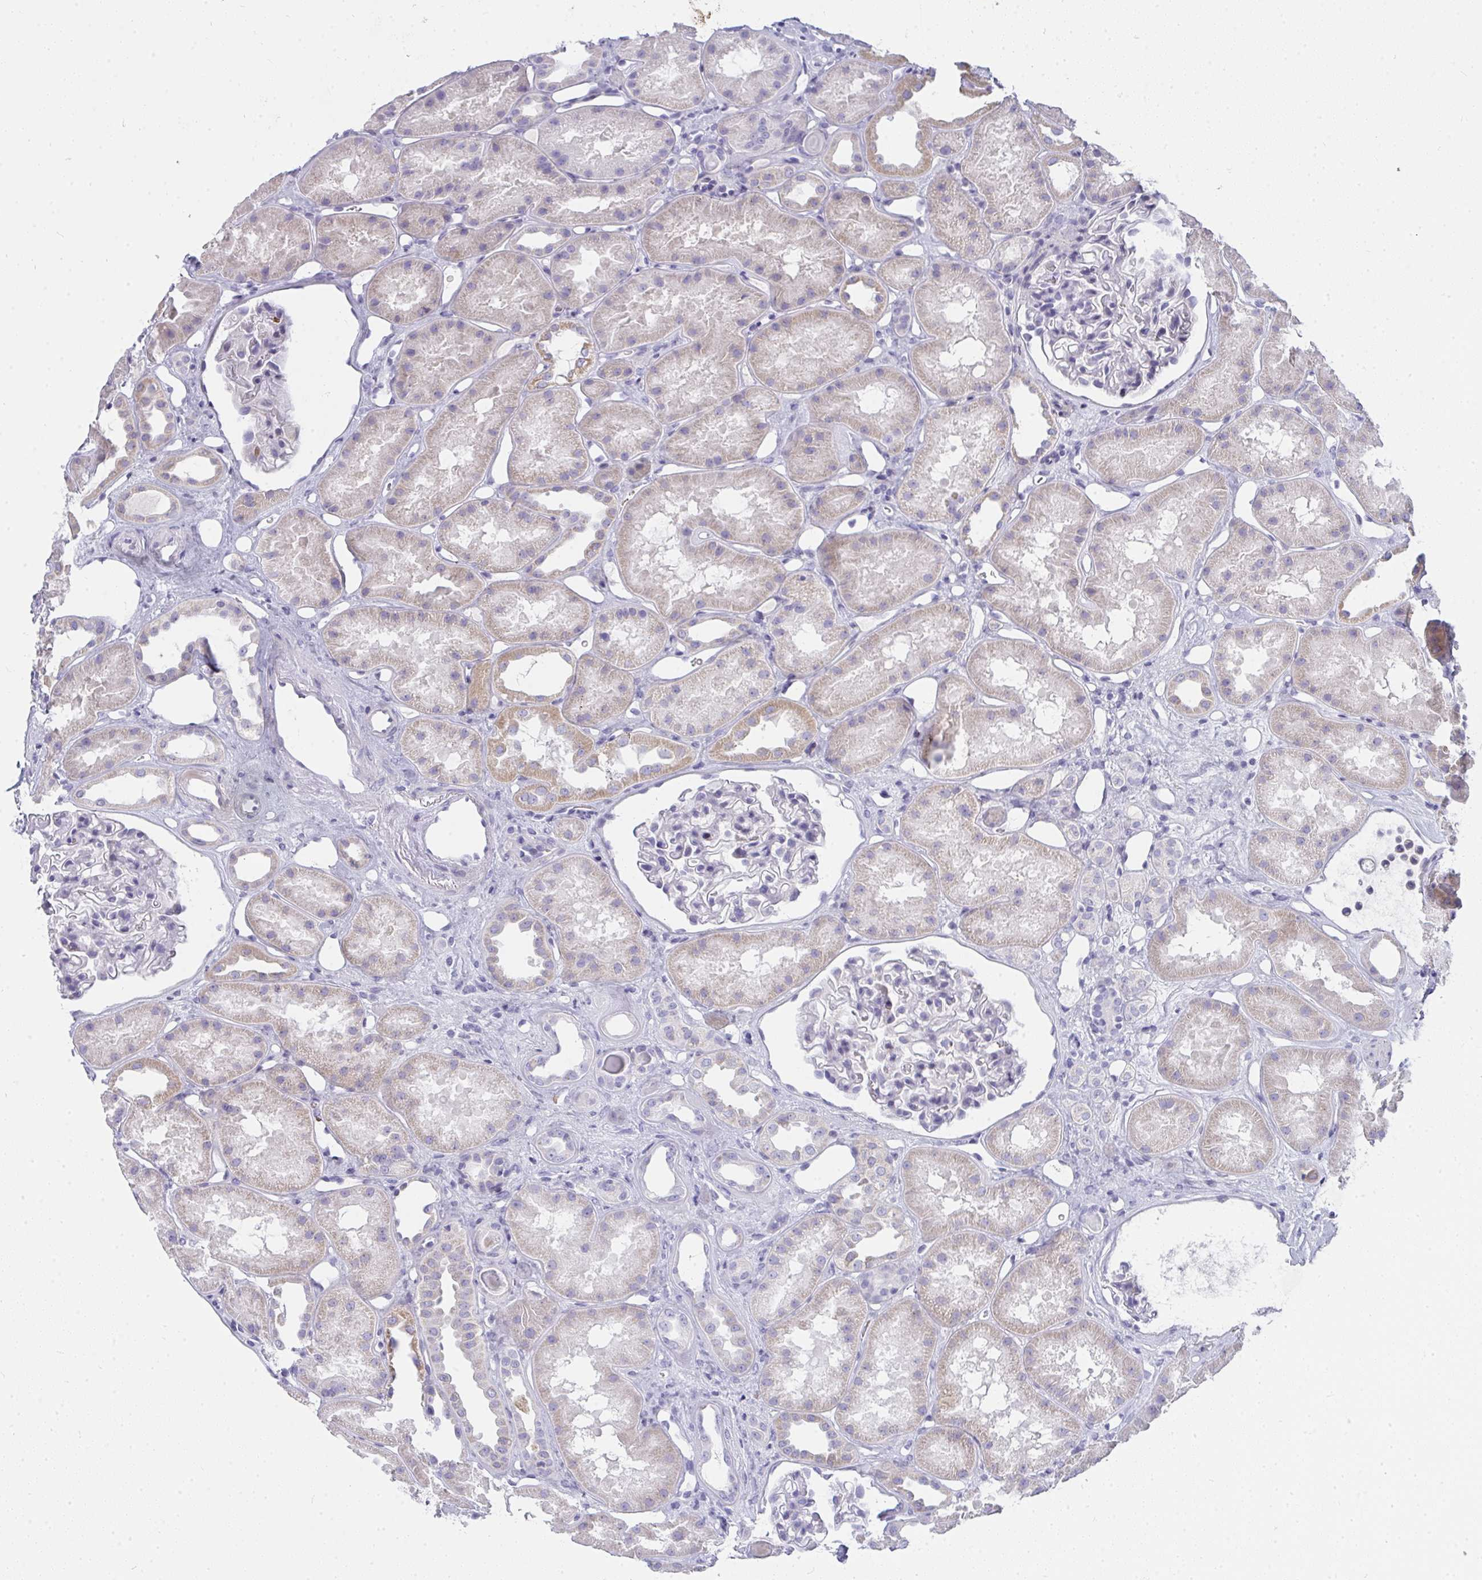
{"staining": {"intensity": "negative", "quantity": "none", "location": "none"}, "tissue": "kidney", "cell_type": "Cells in glomeruli", "image_type": "normal", "snomed": [{"axis": "morphology", "description": "Normal tissue, NOS"}, {"axis": "topography", "description": "Kidney"}], "caption": "The micrograph shows no staining of cells in glomeruli in benign kidney.", "gene": "ZNF182", "patient": {"sex": "male", "age": 61}}